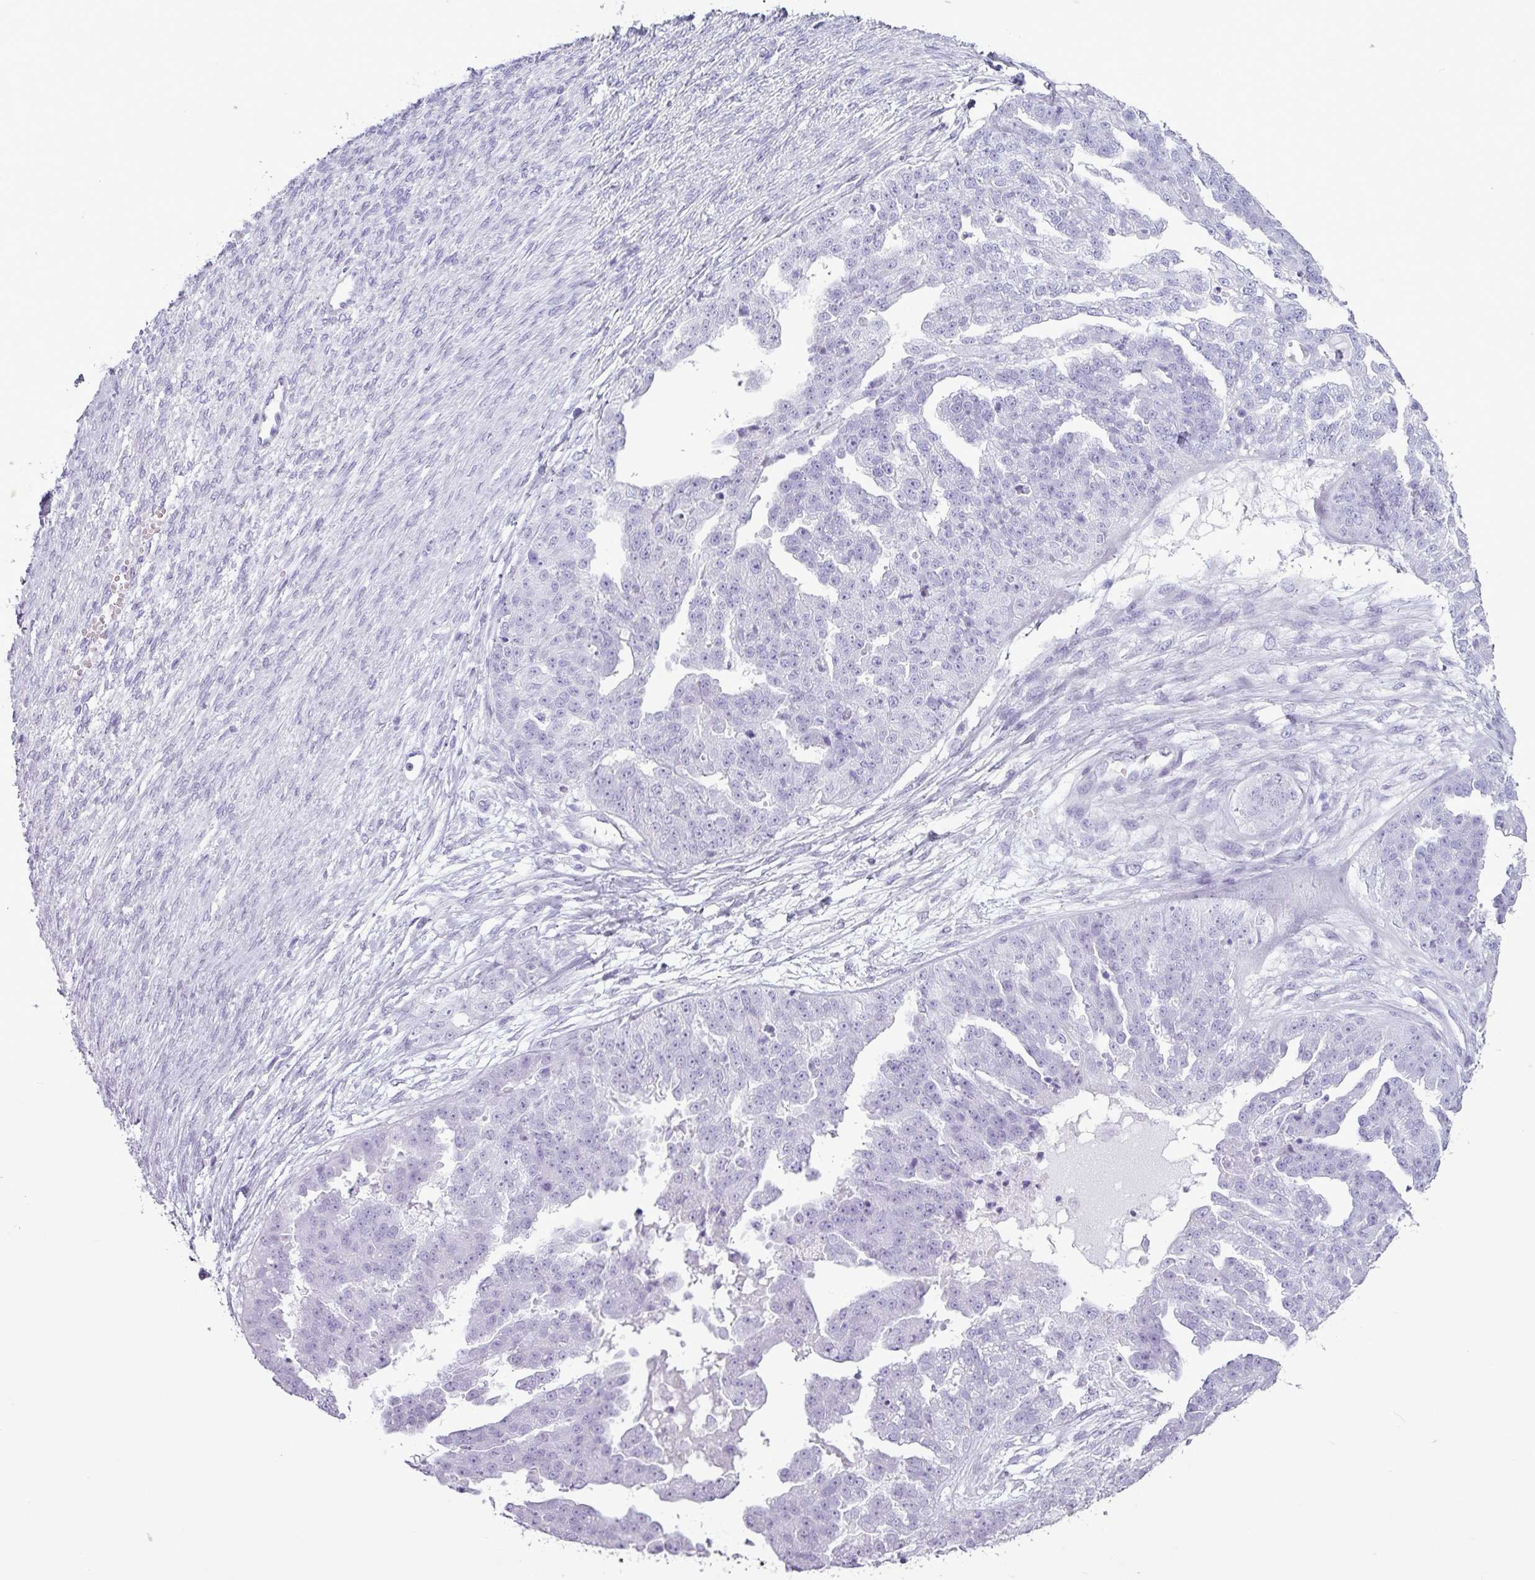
{"staining": {"intensity": "negative", "quantity": "none", "location": "none"}, "tissue": "ovarian cancer", "cell_type": "Tumor cells", "image_type": "cancer", "snomed": [{"axis": "morphology", "description": "Cystadenocarcinoma, serous, NOS"}, {"axis": "topography", "description": "Ovary"}], "caption": "Ovarian cancer (serous cystadenocarcinoma) stained for a protein using IHC displays no expression tumor cells.", "gene": "AMY1B", "patient": {"sex": "female", "age": 58}}